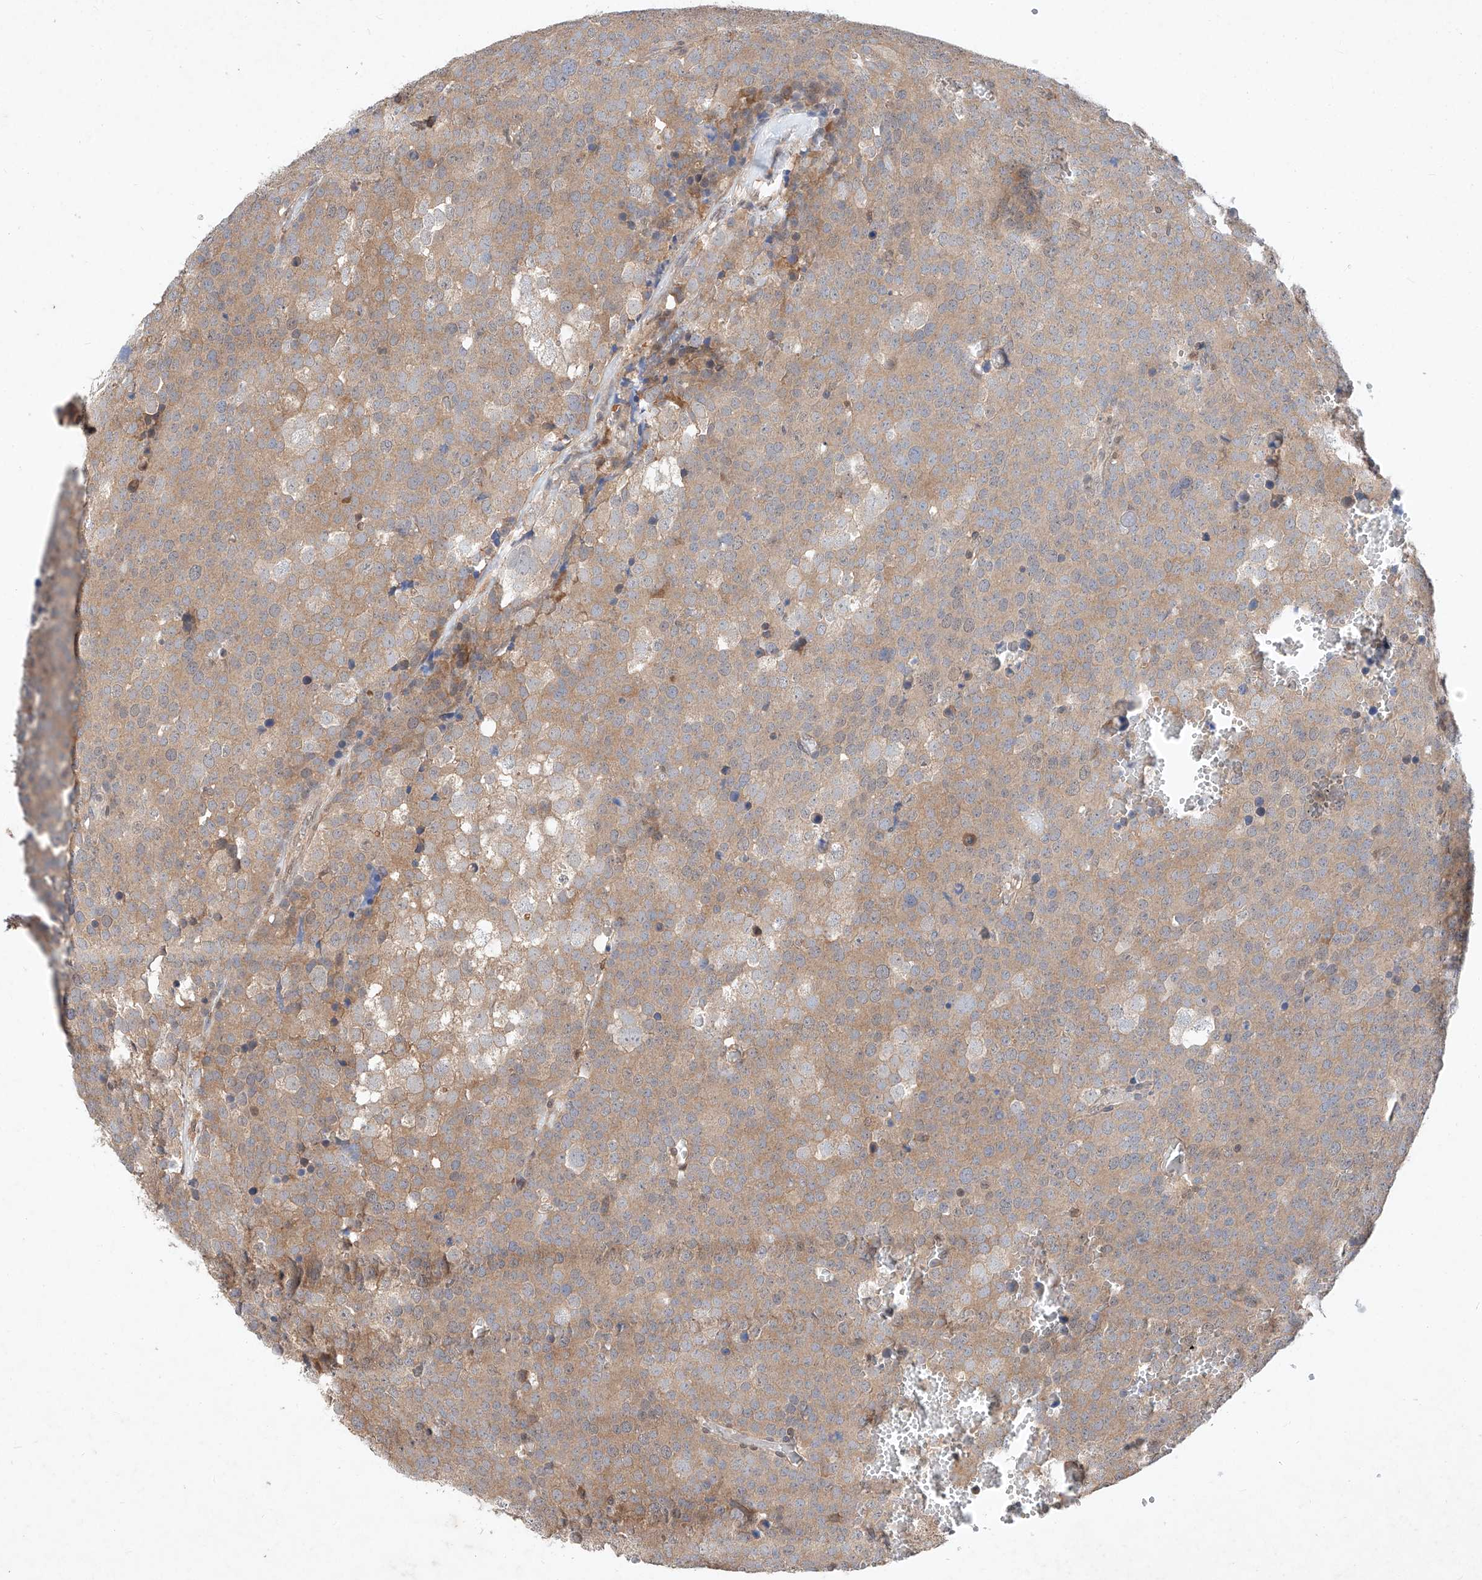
{"staining": {"intensity": "moderate", "quantity": ">75%", "location": "cytoplasmic/membranous"}, "tissue": "testis cancer", "cell_type": "Tumor cells", "image_type": "cancer", "snomed": [{"axis": "morphology", "description": "Seminoma, NOS"}, {"axis": "topography", "description": "Testis"}], "caption": "Testis cancer (seminoma) tissue shows moderate cytoplasmic/membranous positivity in about >75% of tumor cells, visualized by immunohistochemistry.", "gene": "ZSCAN4", "patient": {"sex": "male", "age": 71}}